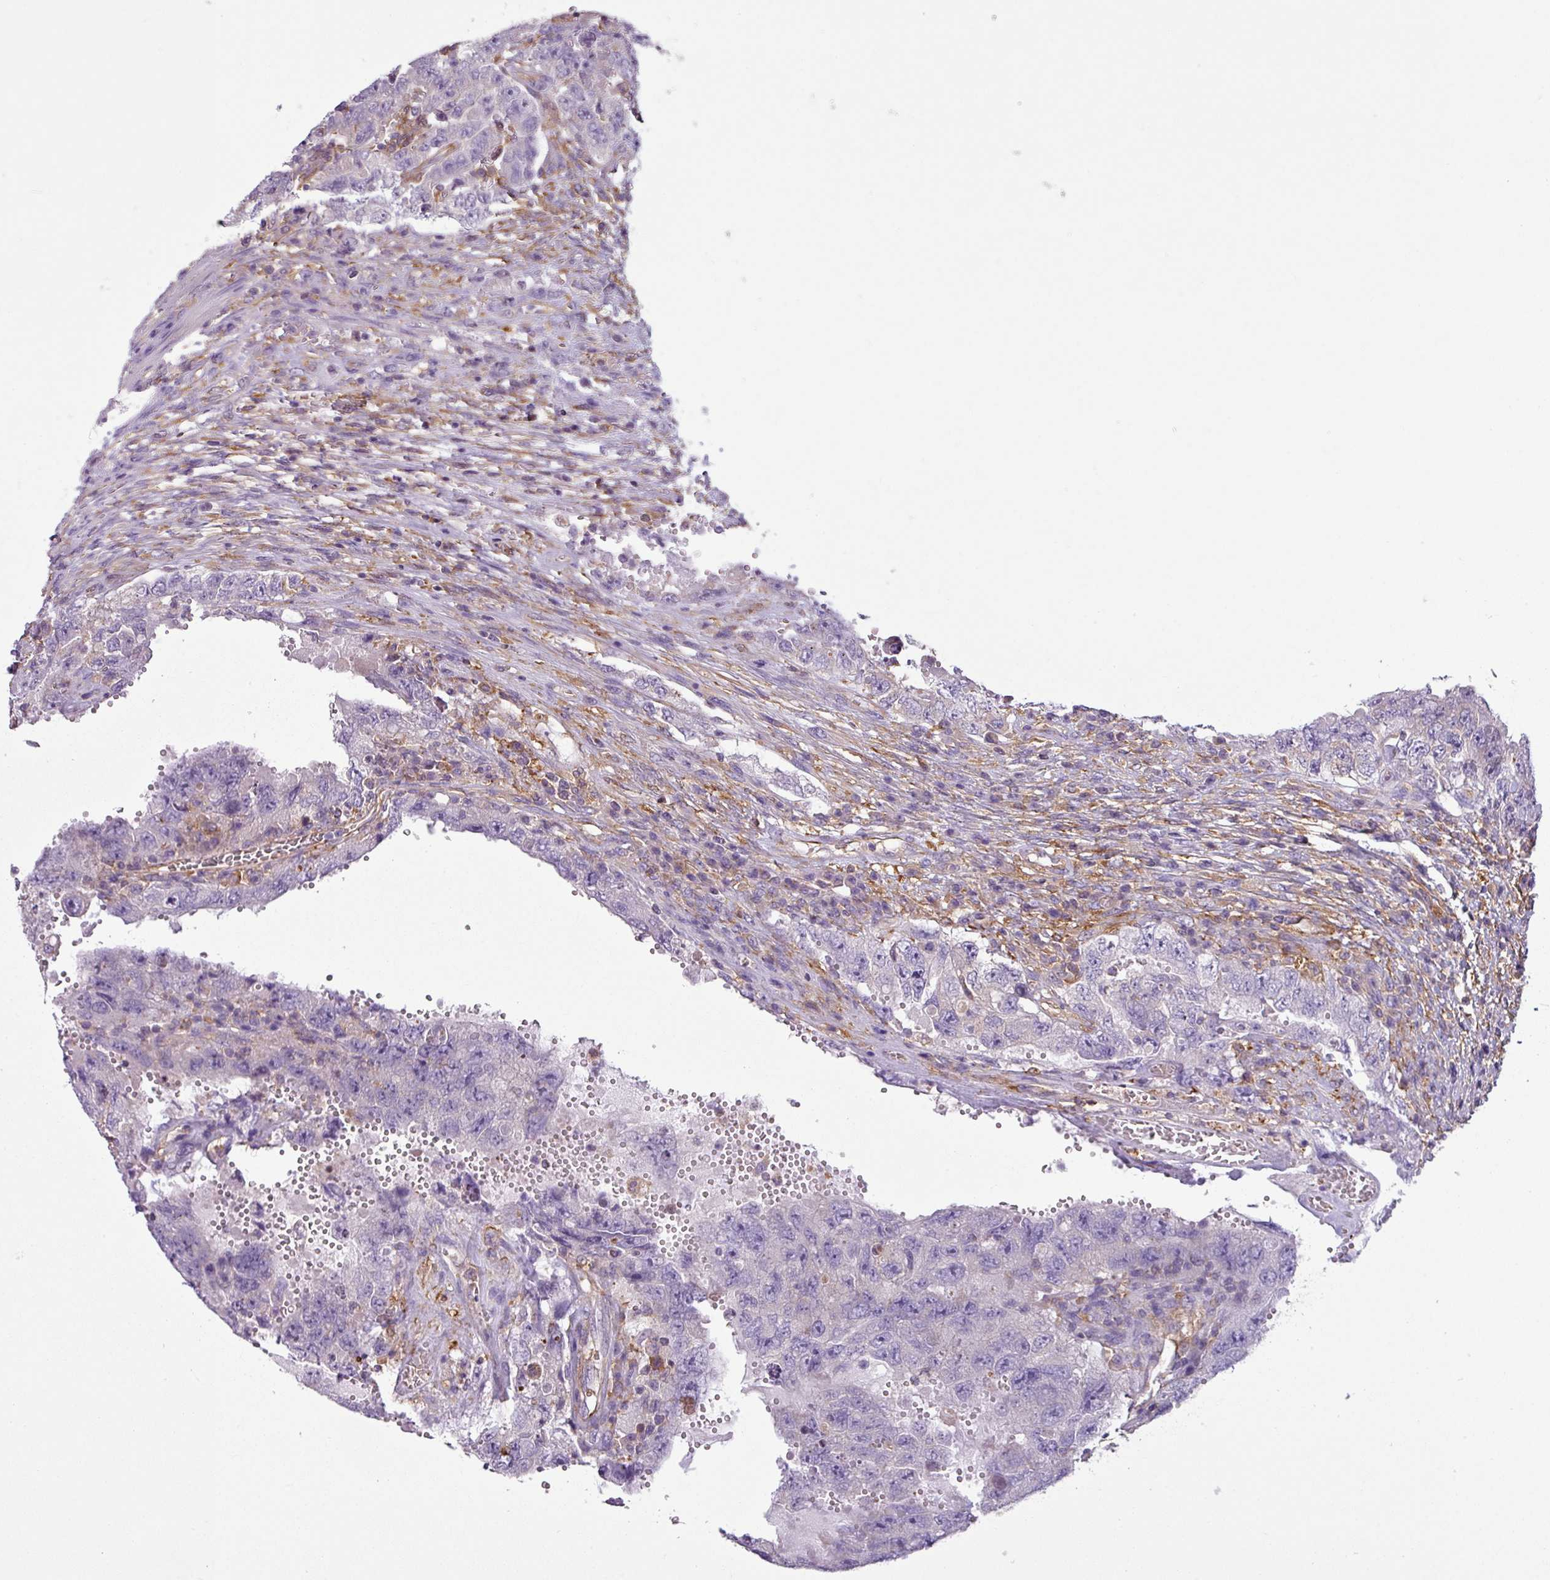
{"staining": {"intensity": "negative", "quantity": "none", "location": "none"}, "tissue": "testis cancer", "cell_type": "Tumor cells", "image_type": "cancer", "snomed": [{"axis": "morphology", "description": "Carcinoma, Embryonal, NOS"}, {"axis": "topography", "description": "Testis"}], "caption": "Protein analysis of testis cancer (embryonal carcinoma) displays no significant staining in tumor cells. (Immunohistochemistry, brightfield microscopy, high magnification).", "gene": "XNDC1N", "patient": {"sex": "male", "age": 26}}